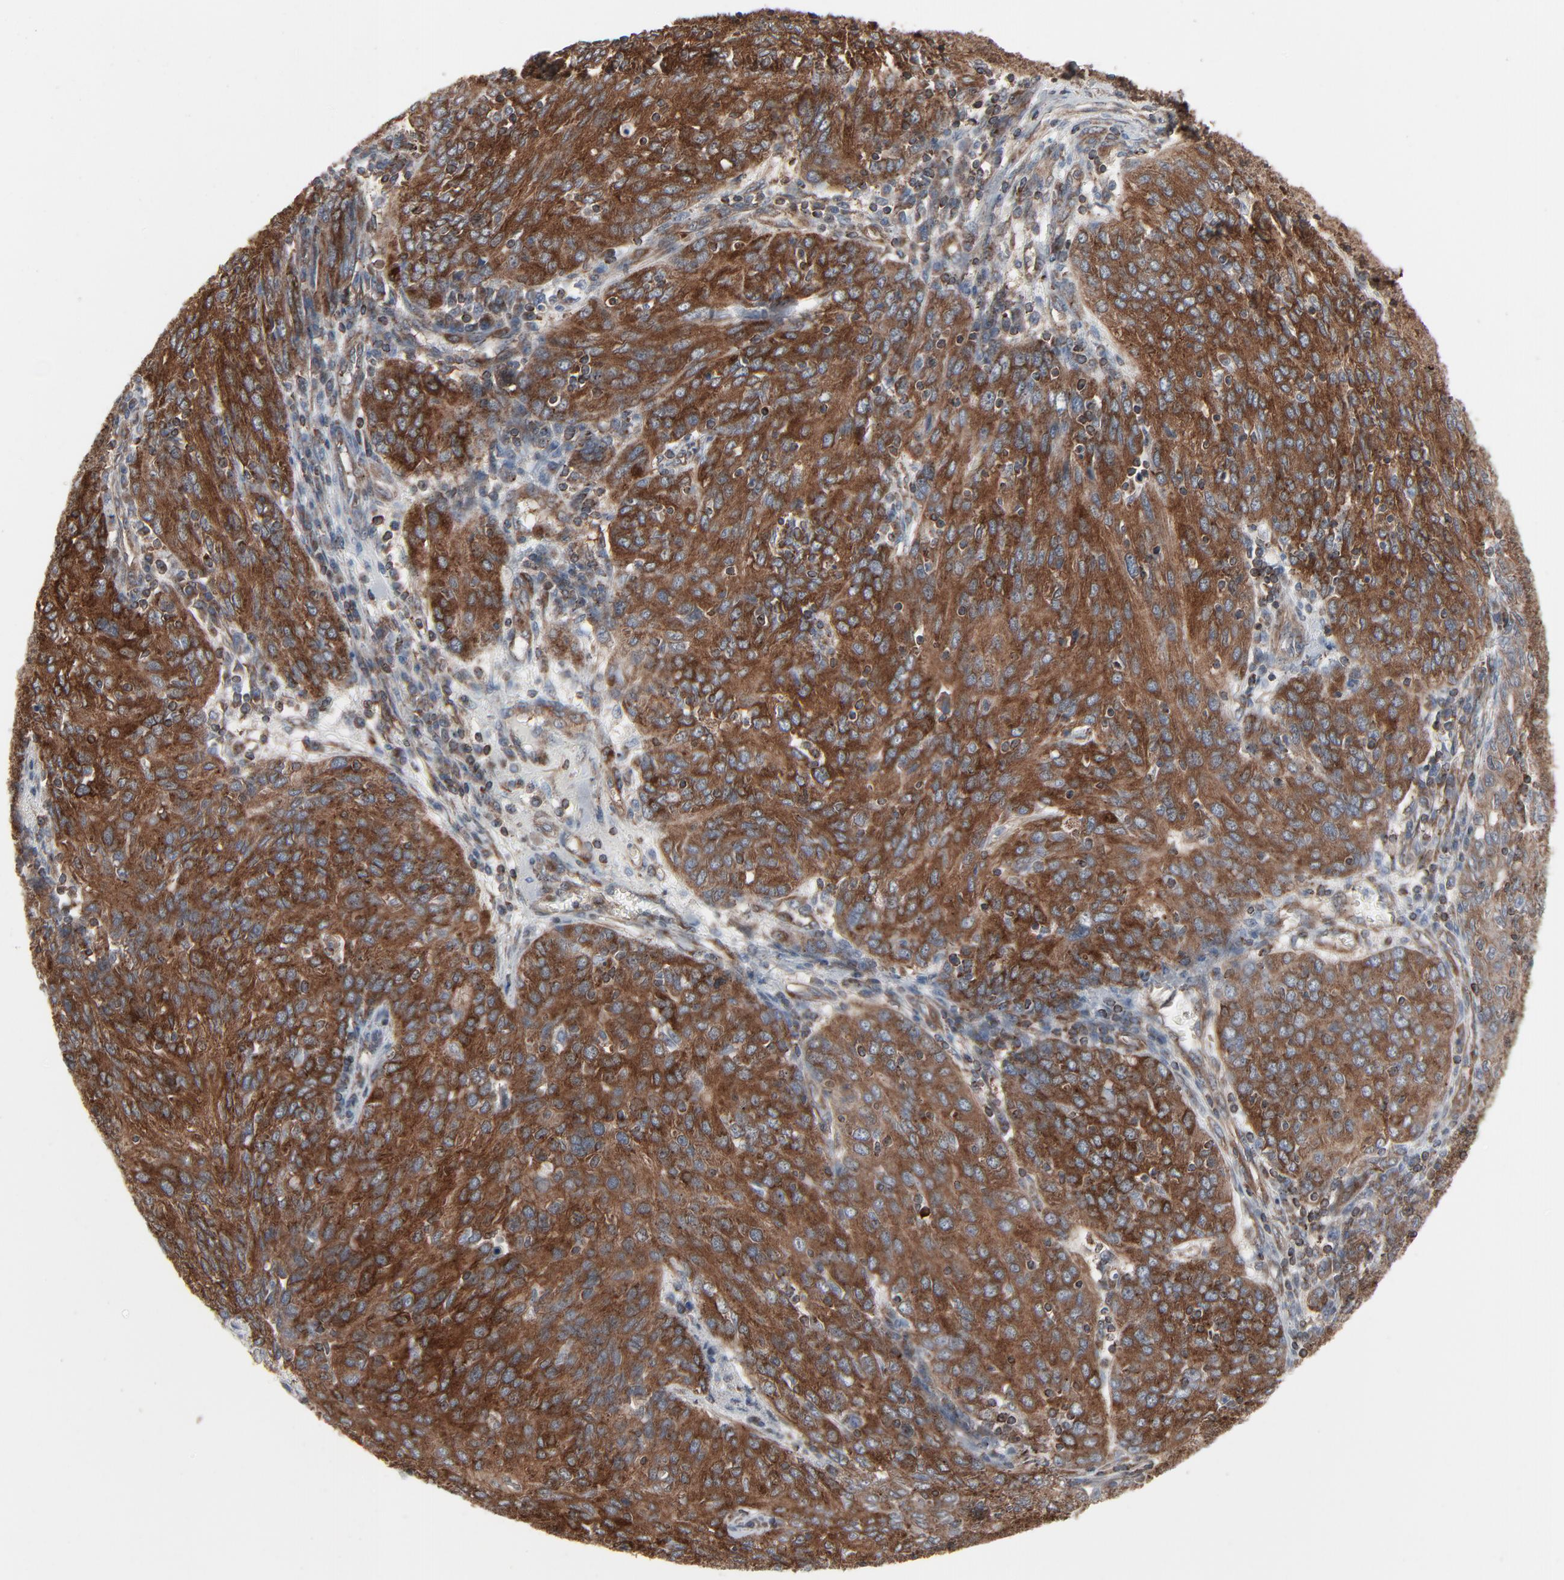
{"staining": {"intensity": "strong", "quantity": ">75%", "location": "cytoplasmic/membranous"}, "tissue": "ovarian cancer", "cell_type": "Tumor cells", "image_type": "cancer", "snomed": [{"axis": "morphology", "description": "Carcinoma, endometroid"}, {"axis": "topography", "description": "Ovary"}], "caption": "Protein staining of ovarian endometroid carcinoma tissue displays strong cytoplasmic/membranous expression in approximately >75% of tumor cells. (DAB (3,3'-diaminobenzidine) IHC with brightfield microscopy, high magnification).", "gene": "OPTN", "patient": {"sex": "female", "age": 50}}